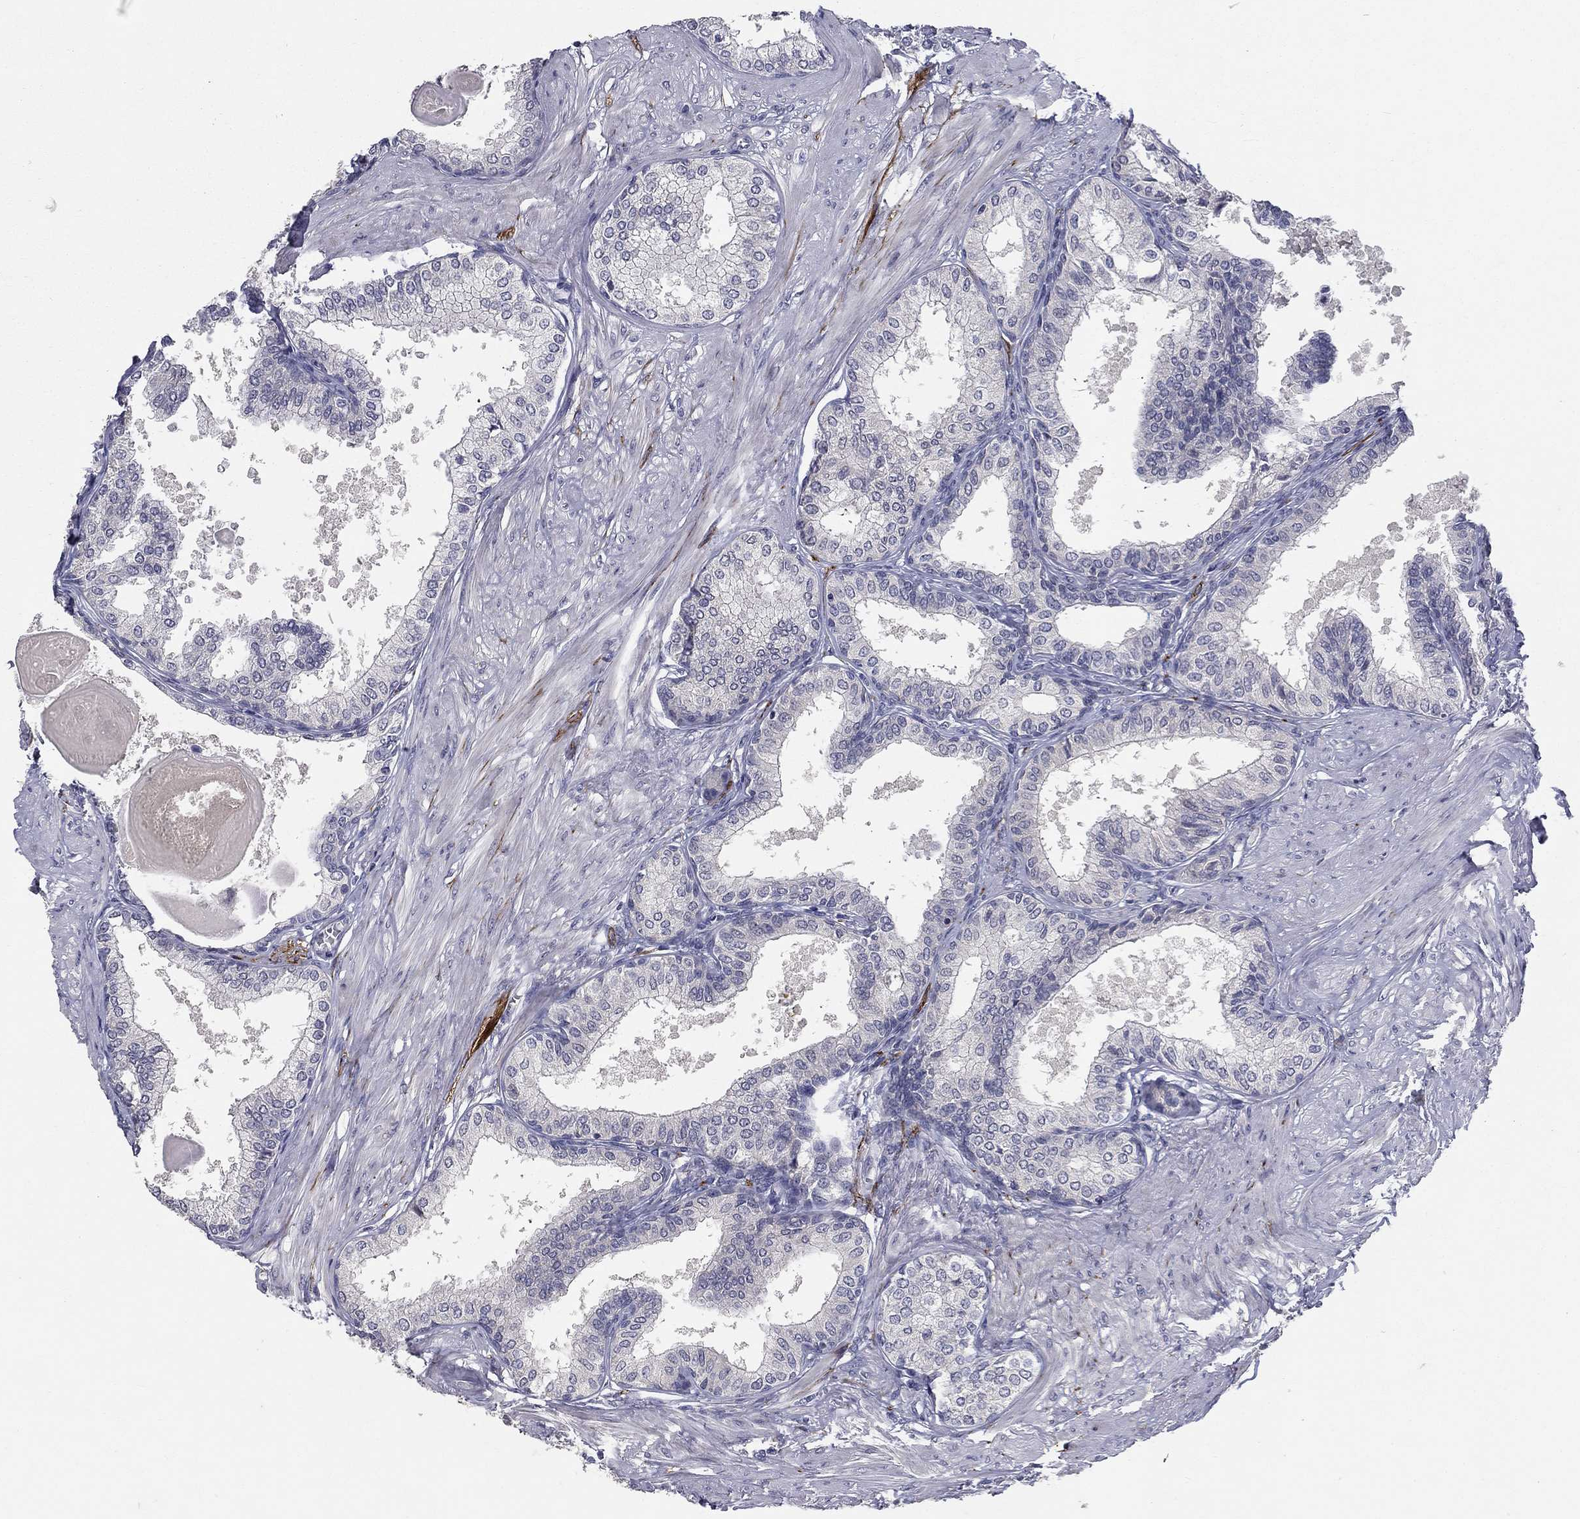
{"staining": {"intensity": "negative", "quantity": "none", "location": "none"}, "tissue": "prostate", "cell_type": "Glandular cells", "image_type": "normal", "snomed": [{"axis": "morphology", "description": "Normal tissue, NOS"}, {"axis": "topography", "description": "Prostate"}], "caption": "Immunohistochemical staining of benign human prostate demonstrates no significant expression in glandular cells.", "gene": "CD274", "patient": {"sex": "male", "age": 63}}